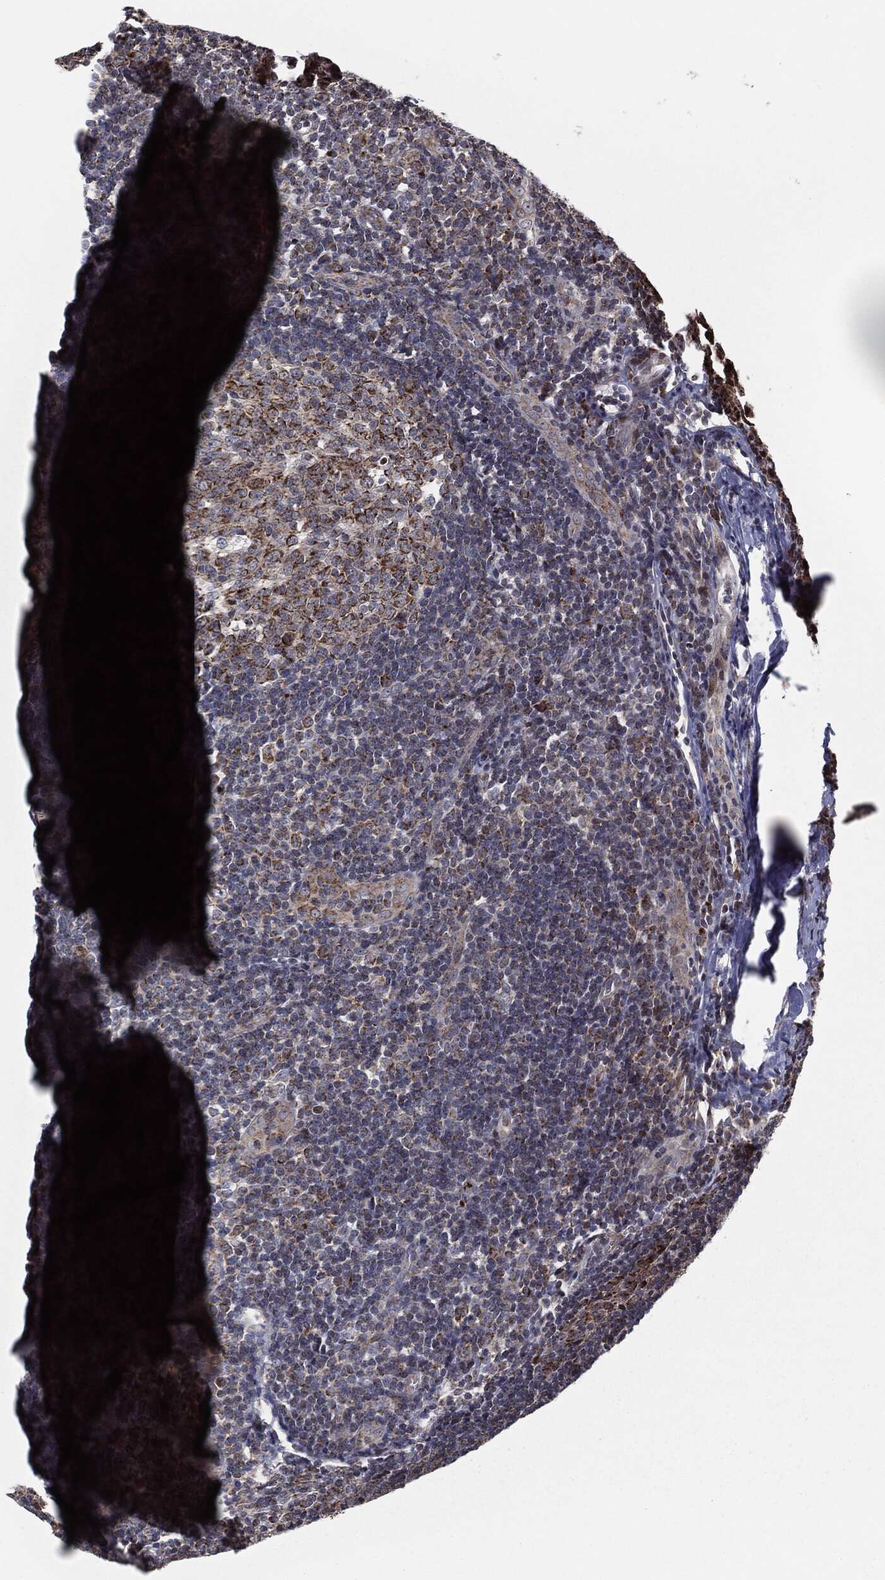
{"staining": {"intensity": "strong", "quantity": "25%-75%", "location": "cytoplasmic/membranous"}, "tissue": "tonsil", "cell_type": "Germinal center cells", "image_type": "normal", "snomed": [{"axis": "morphology", "description": "Normal tissue, NOS"}, {"axis": "topography", "description": "Tonsil"}], "caption": "The photomicrograph shows a brown stain indicating the presence of a protein in the cytoplasmic/membranous of germinal center cells in tonsil. Immunohistochemistry (ihc) stains the protein of interest in brown and the nuclei are stained blue.", "gene": "CHCHD2", "patient": {"sex": "male", "age": 20}}